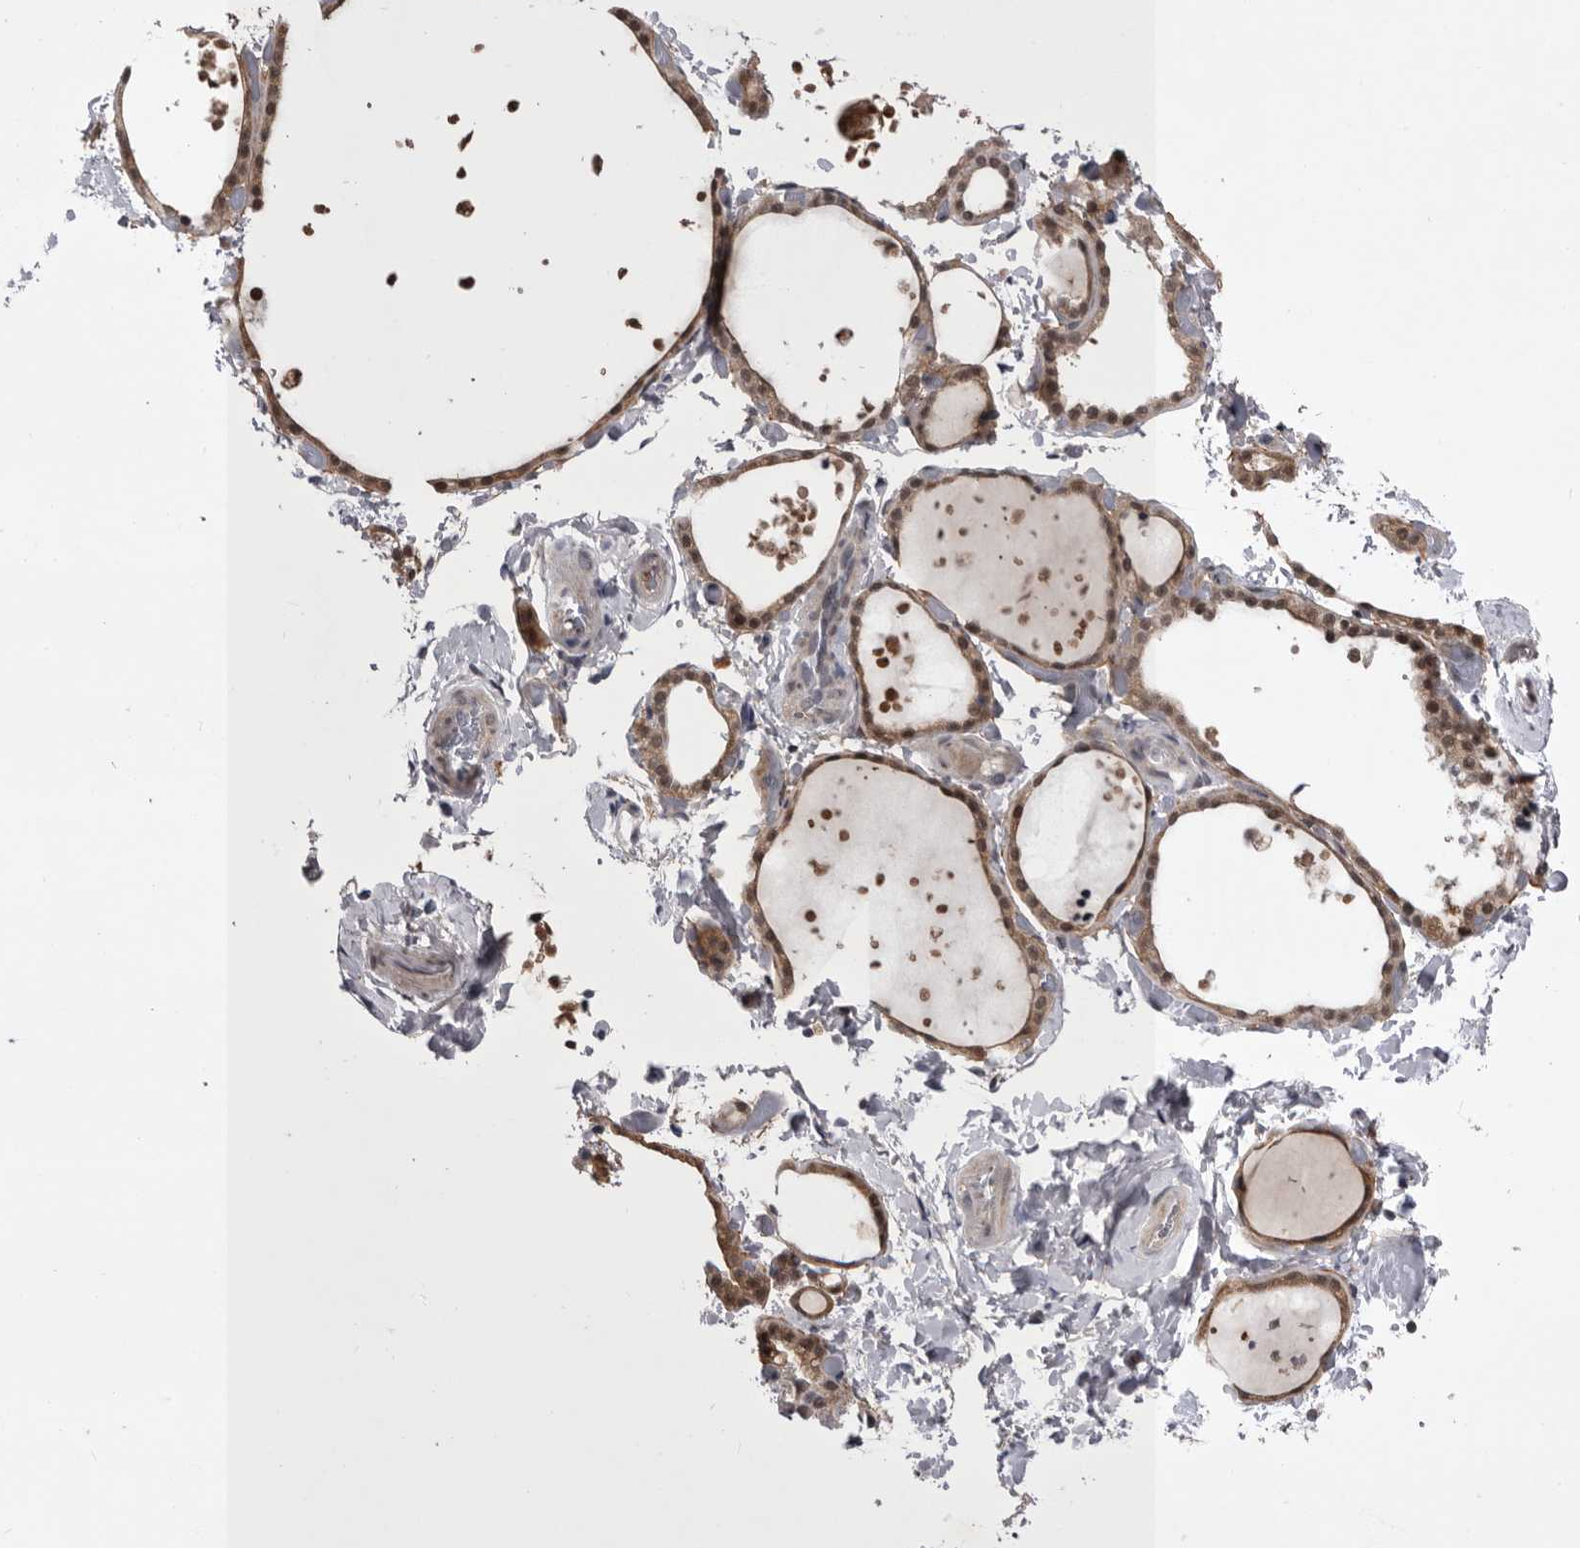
{"staining": {"intensity": "moderate", "quantity": ">75%", "location": "cytoplasmic/membranous,nuclear"}, "tissue": "thyroid gland", "cell_type": "Glandular cells", "image_type": "normal", "snomed": [{"axis": "morphology", "description": "Normal tissue, NOS"}, {"axis": "topography", "description": "Thyroid gland"}], "caption": "Glandular cells exhibit moderate cytoplasmic/membranous,nuclear positivity in approximately >75% of cells in benign thyroid gland.", "gene": "PRPF3", "patient": {"sex": "female", "age": 44}}